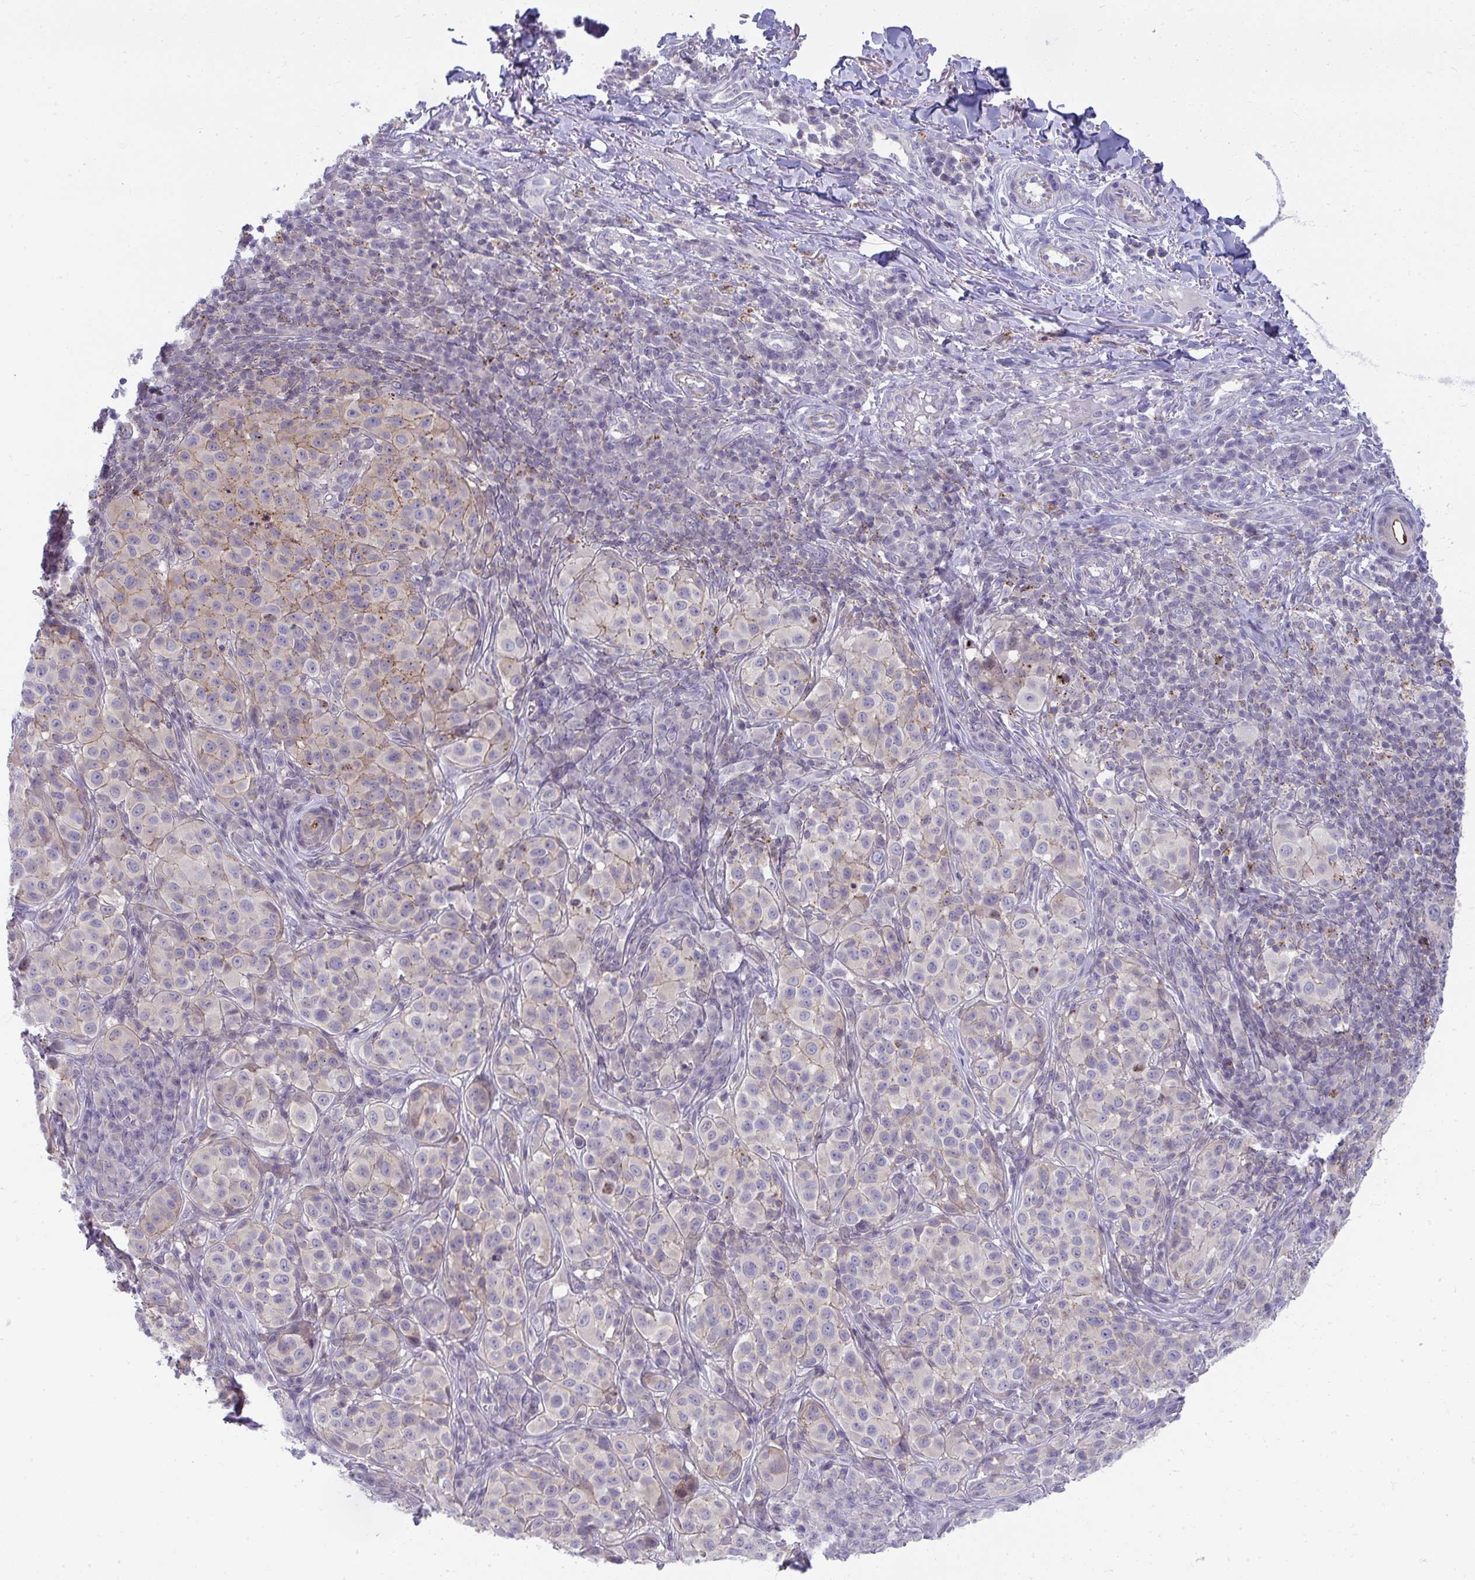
{"staining": {"intensity": "weak", "quantity": "<25%", "location": "cytoplasmic/membranous"}, "tissue": "melanoma", "cell_type": "Tumor cells", "image_type": "cancer", "snomed": [{"axis": "morphology", "description": "Malignant melanoma, NOS"}, {"axis": "topography", "description": "Skin"}], "caption": "Tumor cells are negative for protein expression in human melanoma.", "gene": "VPS4B", "patient": {"sex": "male", "age": 38}}